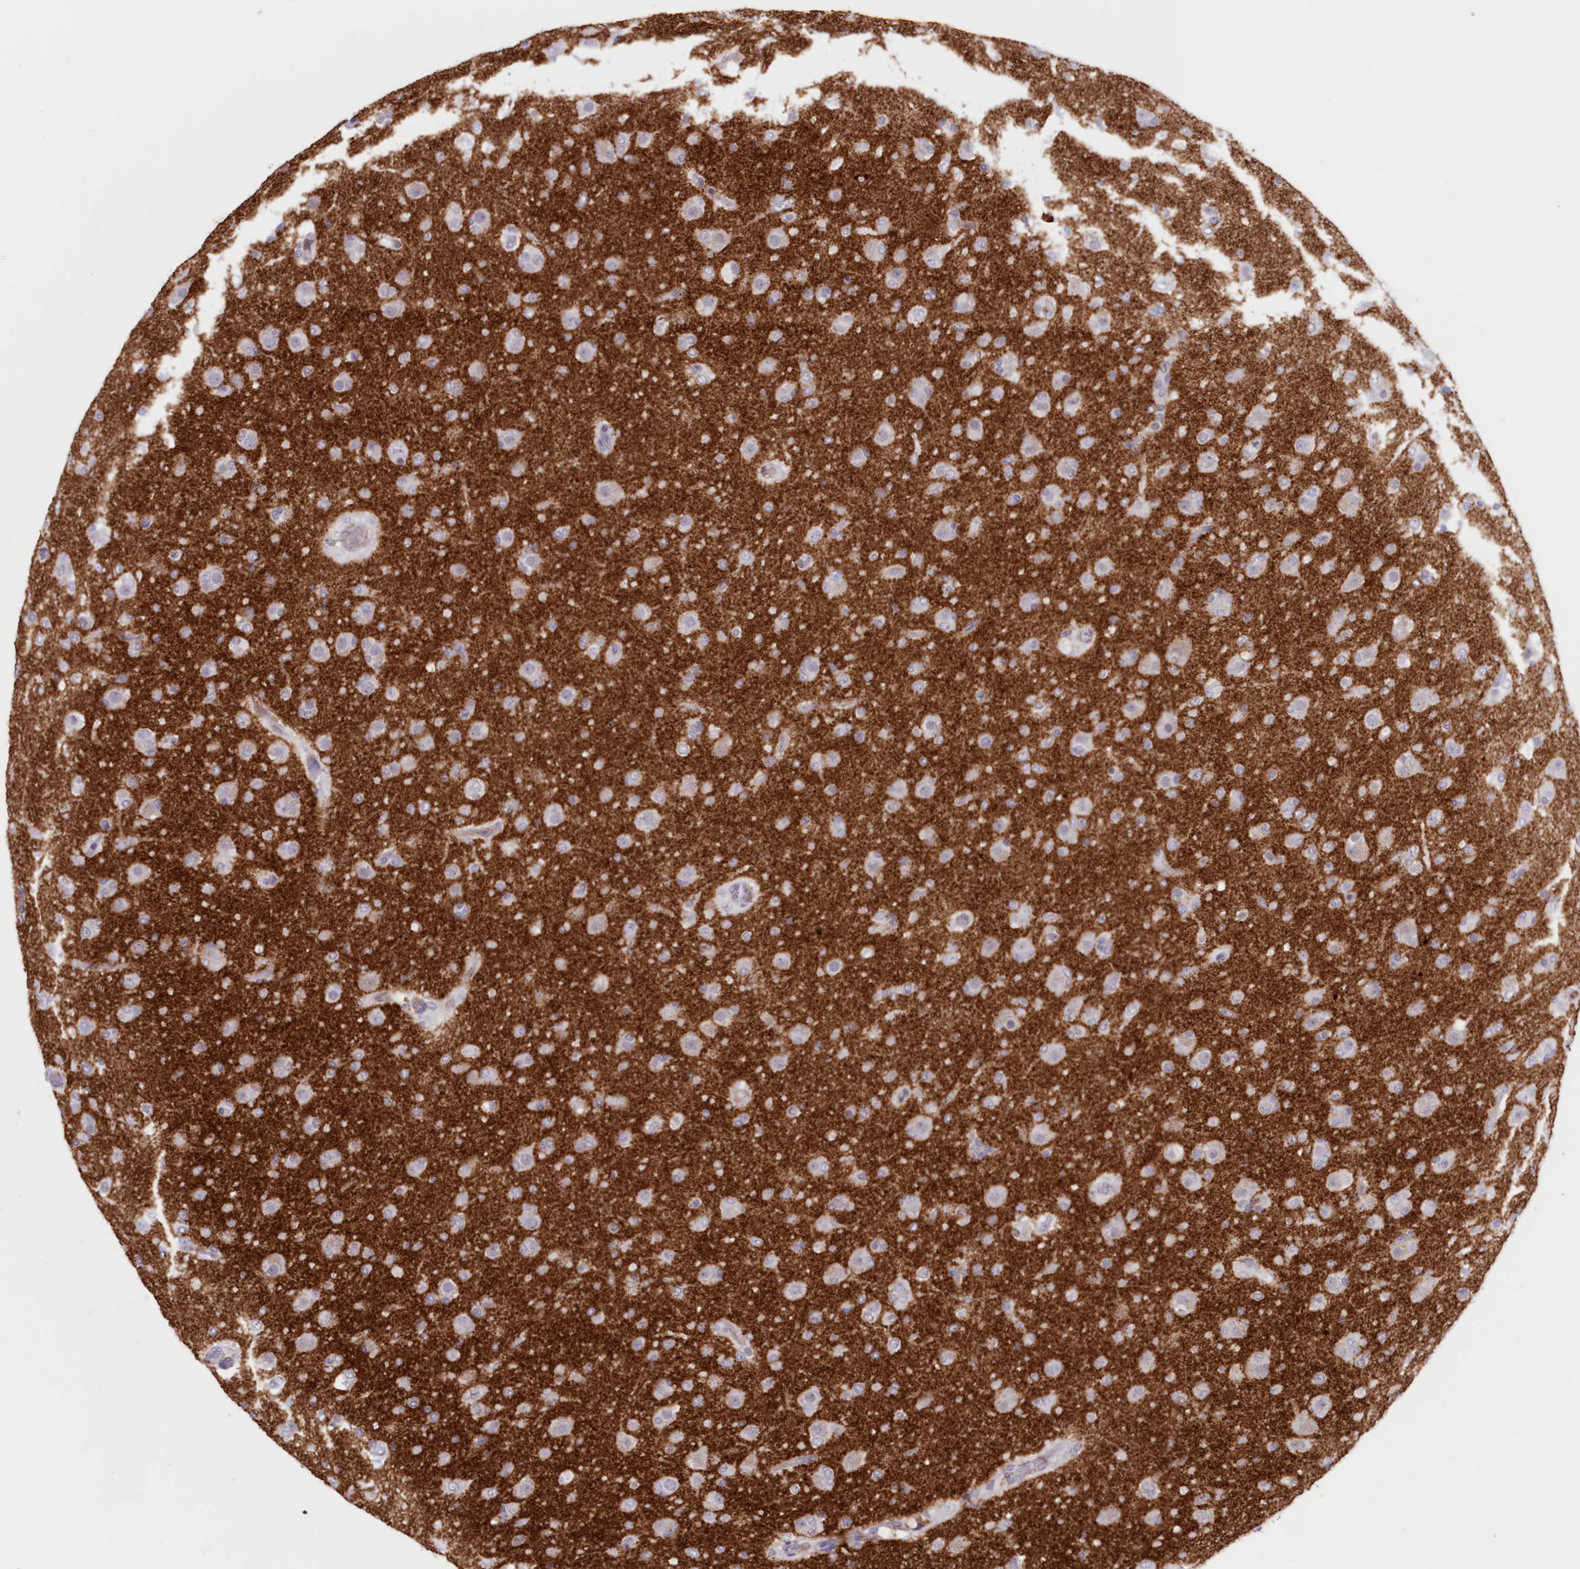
{"staining": {"intensity": "negative", "quantity": "none", "location": "none"}, "tissue": "glioma", "cell_type": "Tumor cells", "image_type": "cancer", "snomed": [{"axis": "morphology", "description": "Glioma, malignant, Low grade"}, {"axis": "topography", "description": "Brain"}], "caption": "Immunohistochemistry (IHC) of human malignant glioma (low-grade) shows no expression in tumor cells.", "gene": "SNED1", "patient": {"sex": "male", "age": 65}}